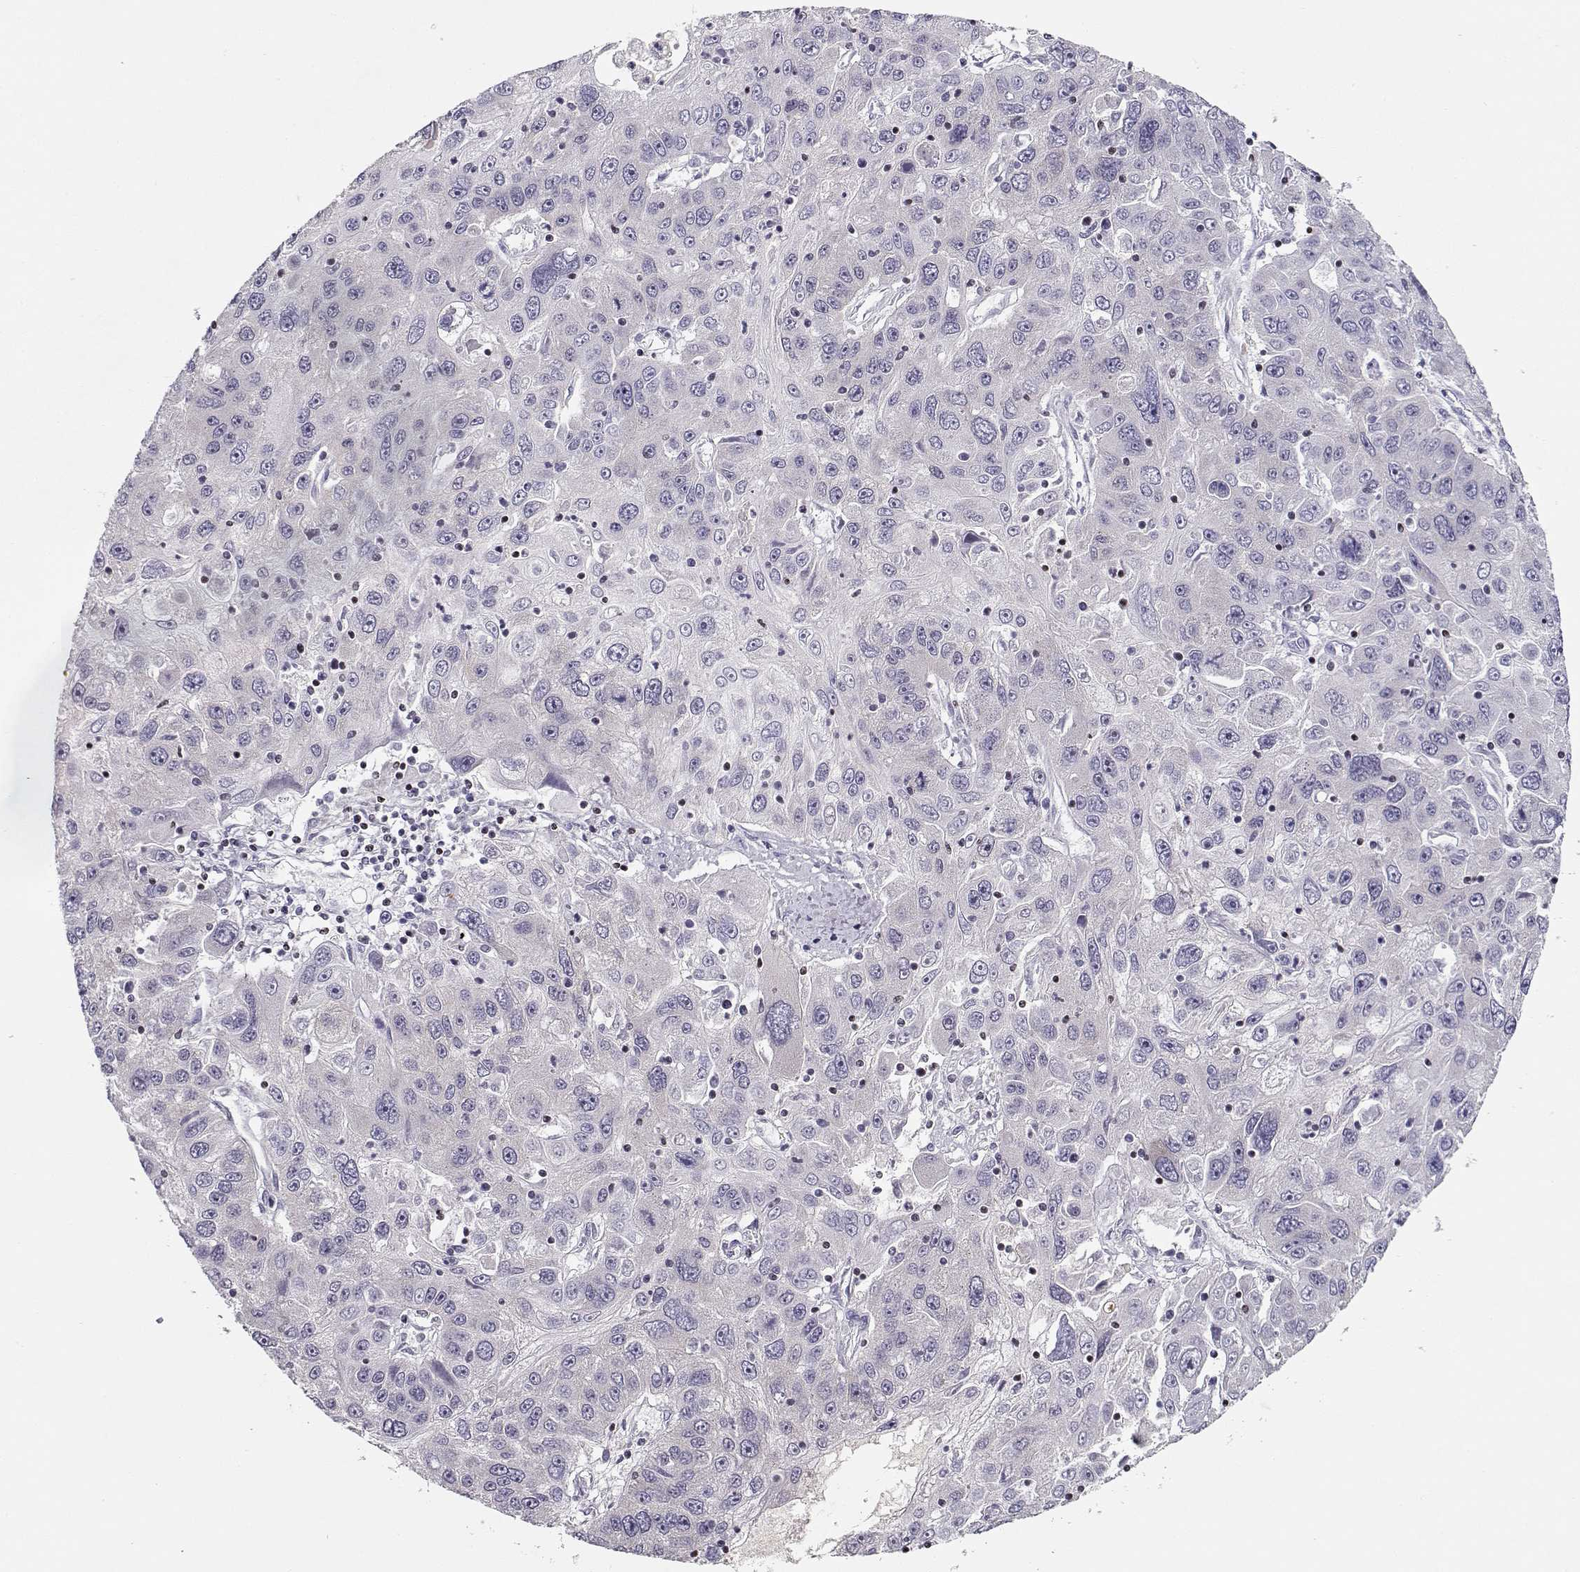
{"staining": {"intensity": "negative", "quantity": "none", "location": "none"}, "tissue": "stomach cancer", "cell_type": "Tumor cells", "image_type": "cancer", "snomed": [{"axis": "morphology", "description": "Adenocarcinoma, NOS"}, {"axis": "topography", "description": "Stomach"}], "caption": "Tumor cells show no significant positivity in stomach adenocarcinoma.", "gene": "CRX", "patient": {"sex": "male", "age": 56}}